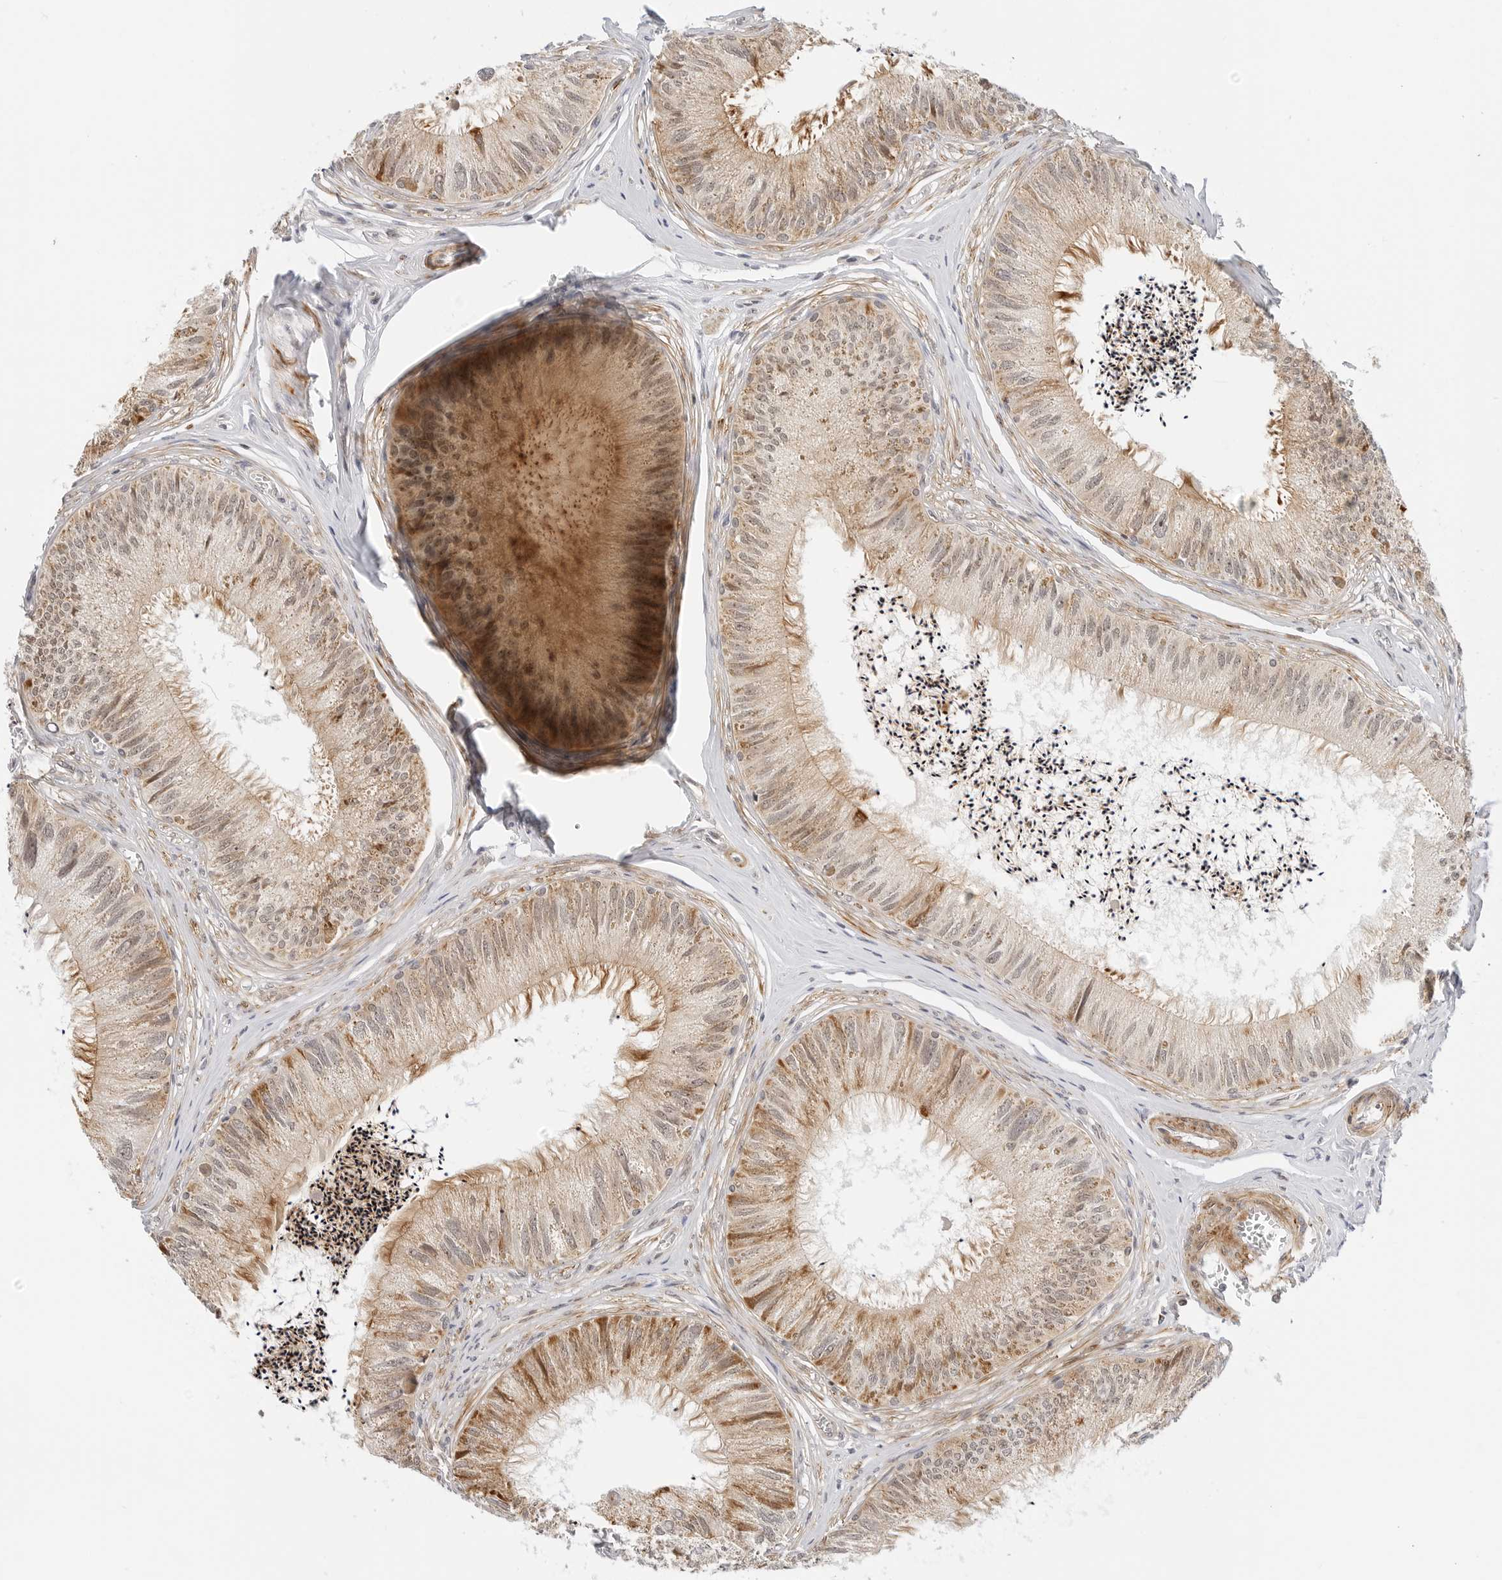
{"staining": {"intensity": "moderate", "quantity": ">75%", "location": "cytoplasmic/membranous,nuclear"}, "tissue": "epididymis", "cell_type": "Glandular cells", "image_type": "normal", "snomed": [{"axis": "morphology", "description": "Normal tissue, NOS"}, {"axis": "topography", "description": "Epididymis"}], "caption": "Human epididymis stained with a brown dye demonstrates moderate cytoplasmic/membranous,nuclear positive positivity in approximately >75% of glandular cells.", "gene": "GORAB", "patient": {"sex": "male", "age": 79}}